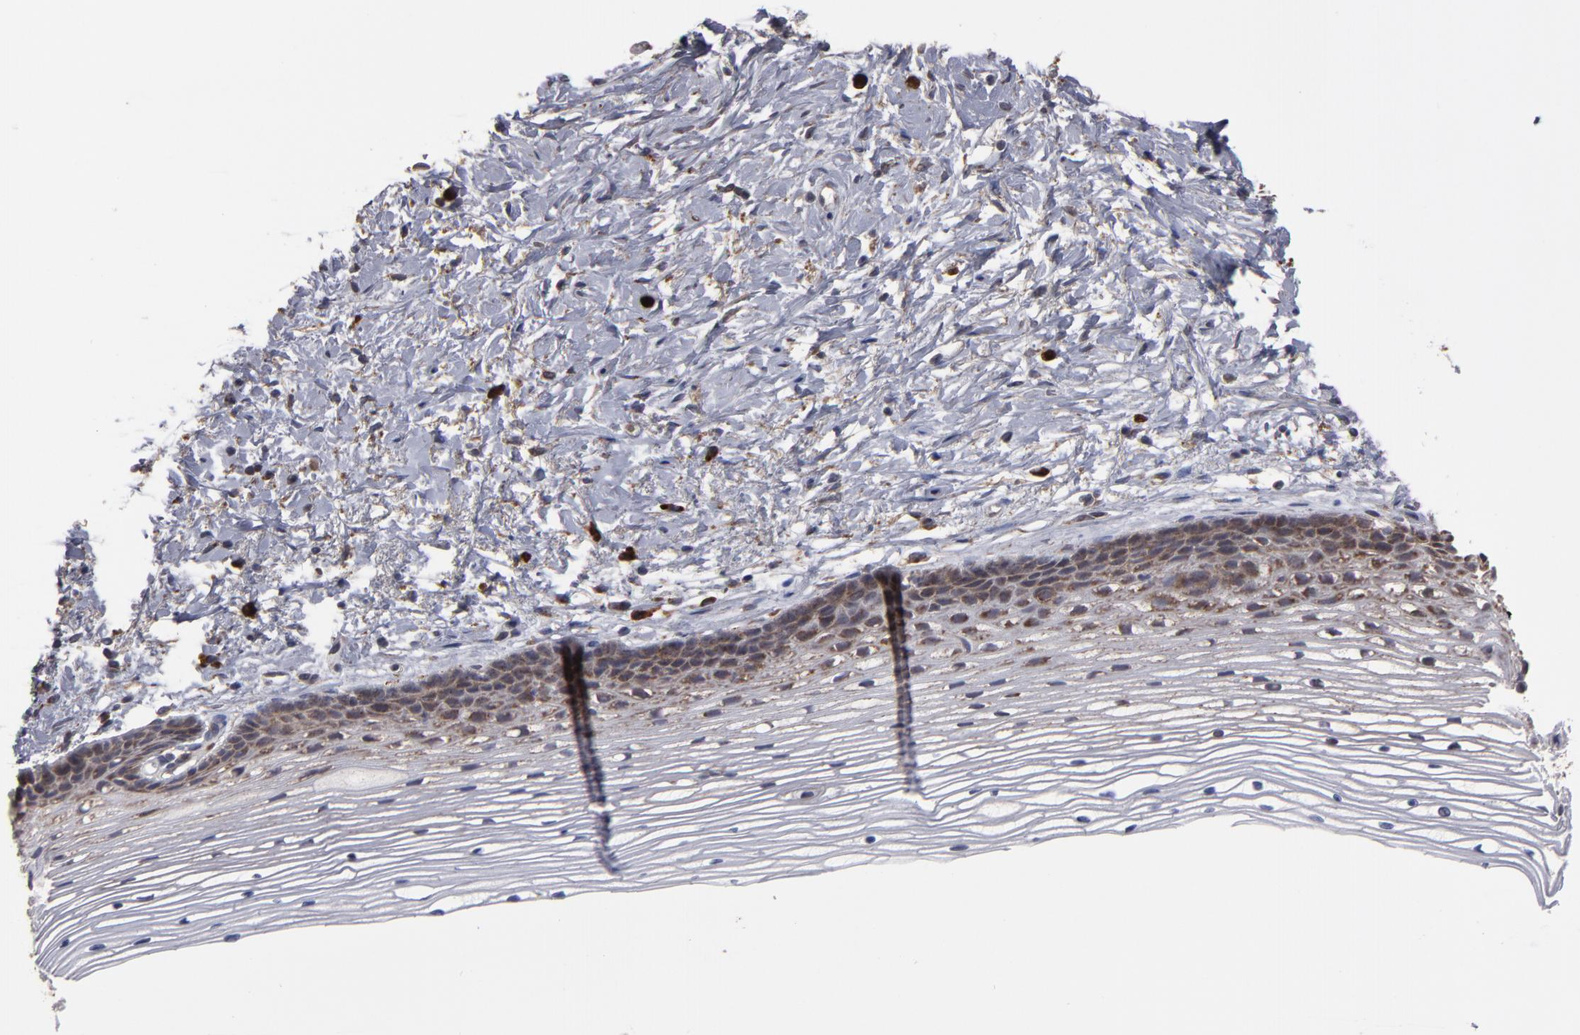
{"staining": {"intensity": "weak", "quantity": ">75%", "location": "cytoplasmic/membranous"}, "tissue": "cervix", "cell_type": "Glandular cells", "image_type": "normal", "snomed": [{"axis": "morphology", "description": "Normal tissue, NOS"}, {"axis": "topography", "description": "Cervix"}], "caption": "Weak cytoplasmic/membranous expression for a protein is seen in about >75% of glandular cells of normal cervix using immunohistochemistry.", "gene": "SND1", "patient": {"sex": "female", "age": 77}}